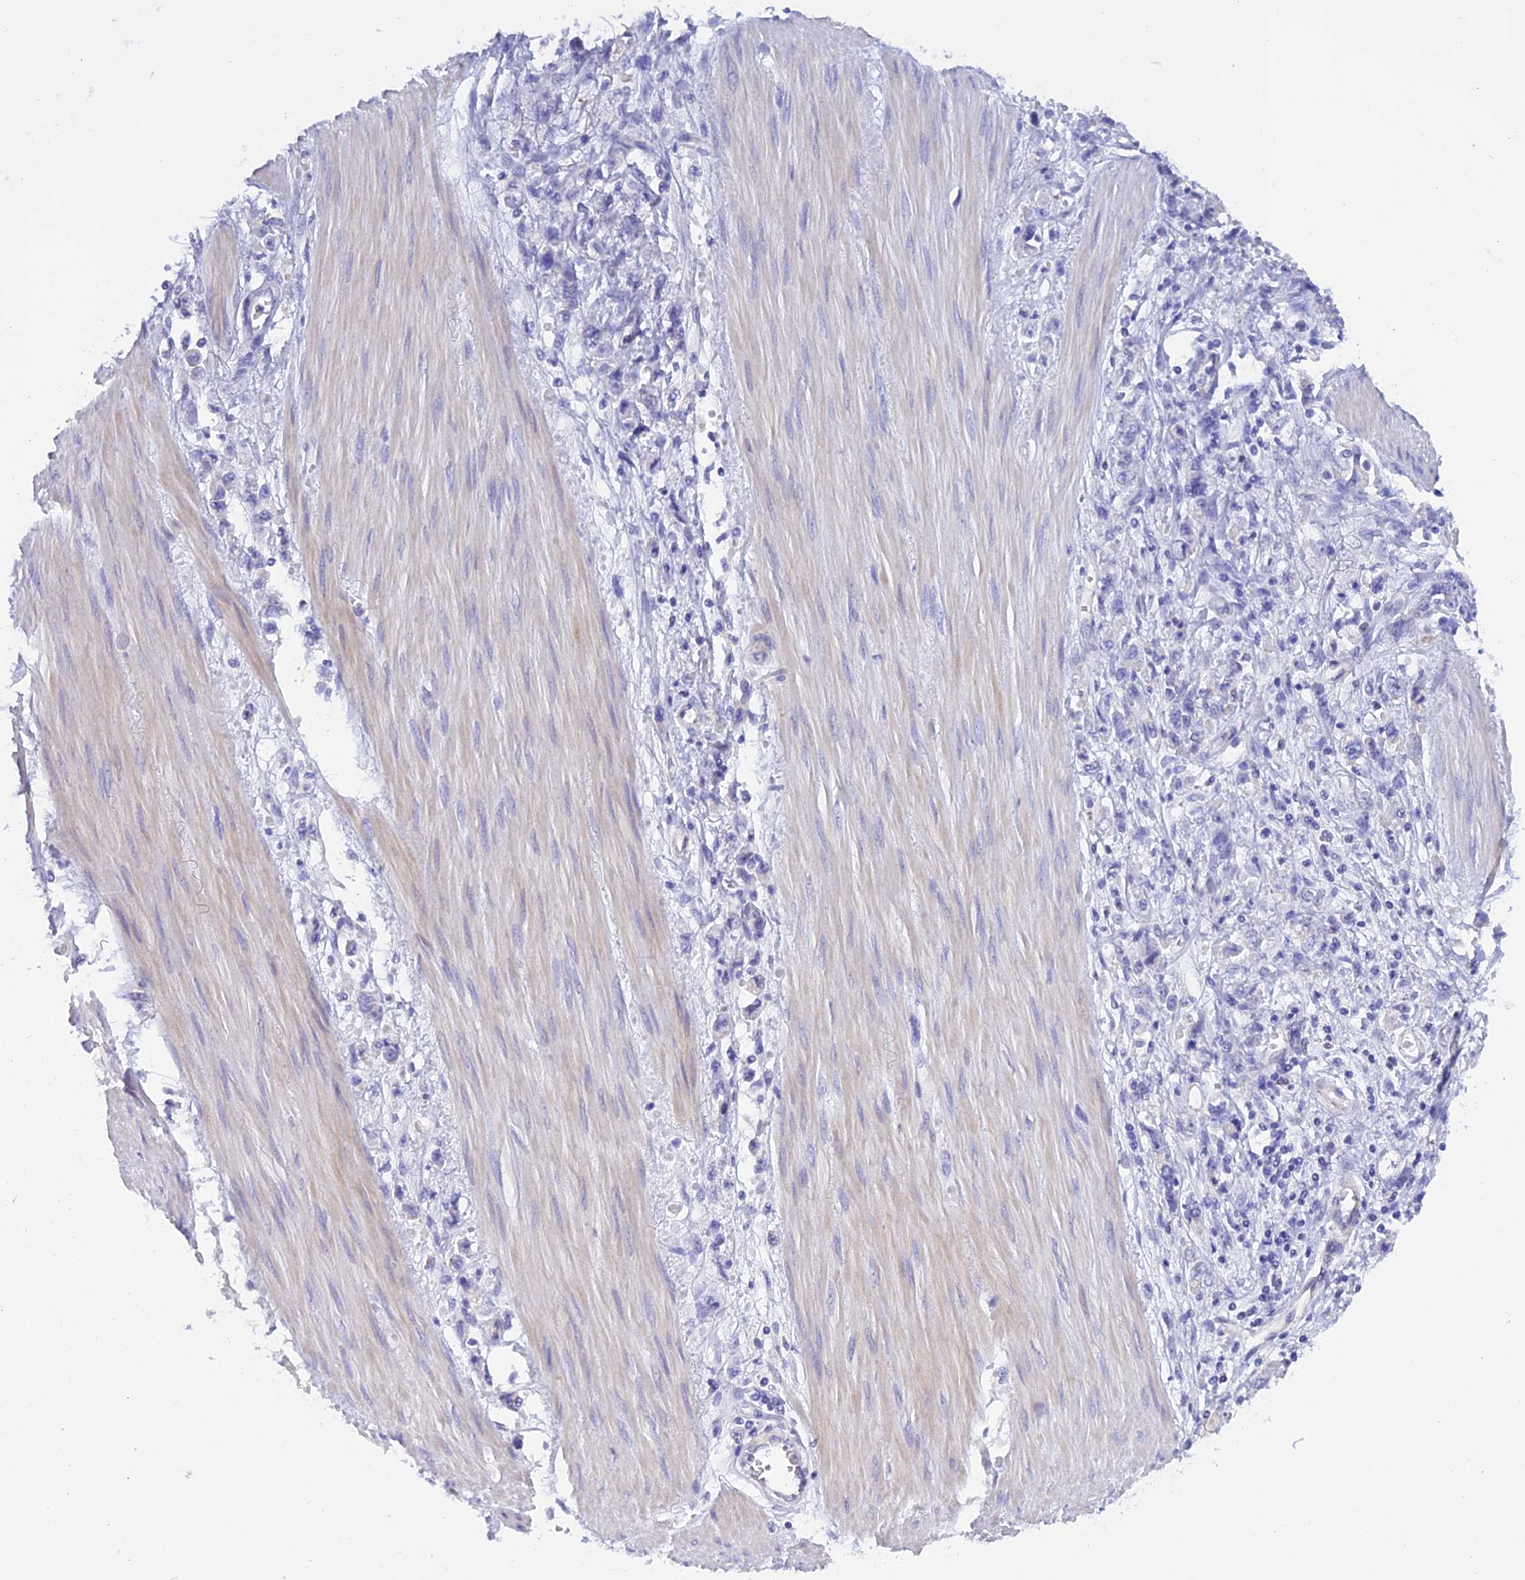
{"staining": {"intensity": "negative", "quantity": "none", "location": "none"}, "tissue": "stomach cancer", "cell_type": "Tumor cells", "image_type": "cancer", "snomed": [{"axis": "morphology", "description": "Adenocarcinoma, NOS"}, {"axis": "topography", "description": "Stomach"}], "caption": "A high-resolution histopathology image shows immunohistochemistry staining of adenocarcinoma (stomach), which displays no significant positivity in tumor cells.", "gene": "C17orf67", "patient": {"sex": "female", "age": 76}}